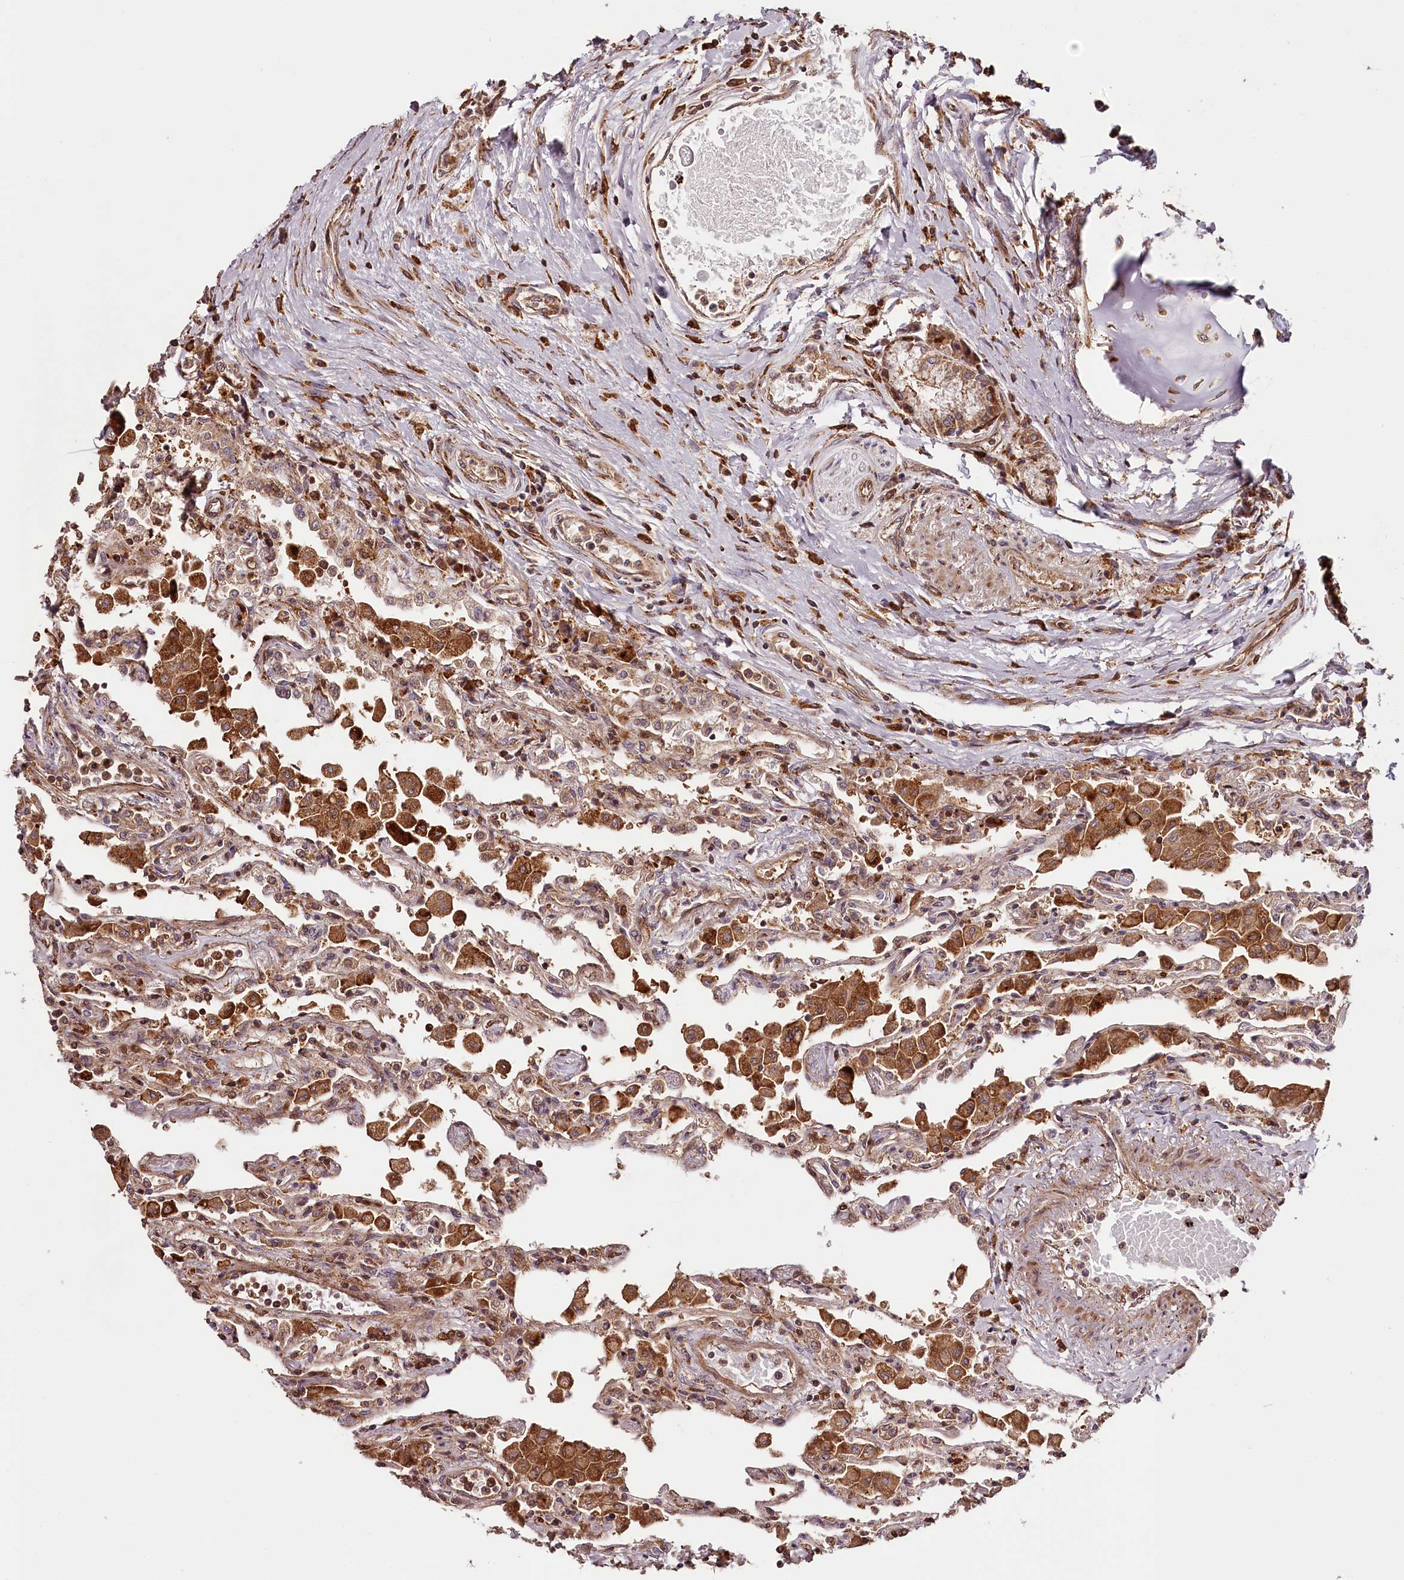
{"staining": {"intensity": "strong", "quantity": "25%-75%", "location": "cytoplasmic/membranous,nuclear"}, "tissue": "lung", "cell_type": "Alveolar cells", "image_type": "normal", "snomed": [{"axis": "morphology", "description": "Normal tissue, NOS"}, {"axis": "topography", "description": "Bronchus"}, {"axis": "topography", "description": "Lung"}], "caption": "High-magnification brightfield microscopy of benign lung stained with DAB (3,3'-diaminobenzidine) (brown) and counterstained with hematoxylin (blue). alveolar cells exhibit strong cytoplasmic/membranous,nuclear positivity is seen in about25%-75% of cells.", "gene": "KIF14", "patient": {"sex": "female", "age": 49}}